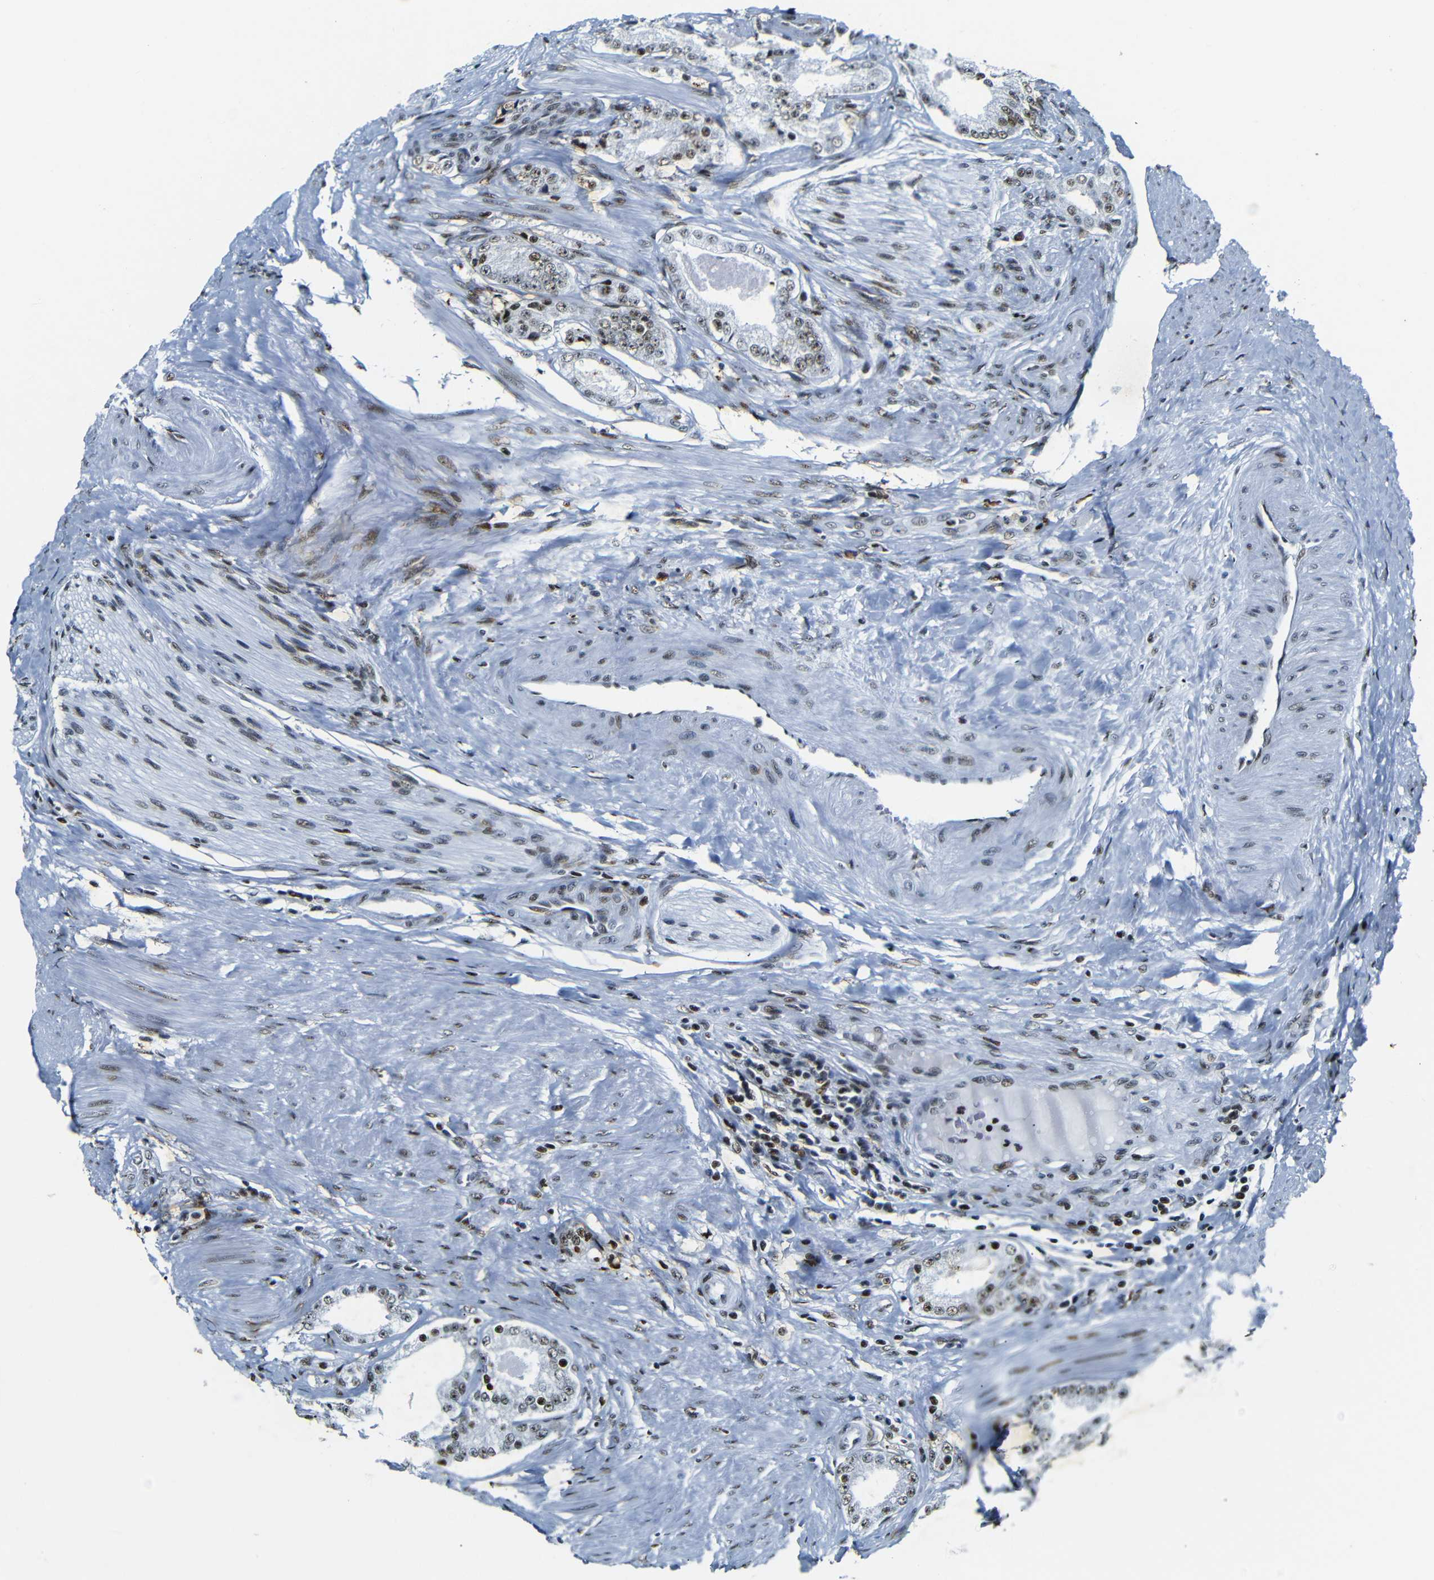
{"staining": {"intensity": "strong", "quantity": "25%-75%", "location": "nuclear"}, "tissue": "prostate cancer", "cell_type": "Tumor cells", "image_type": "cancer", "snomed": [{"axis": "morphology", "description": "Adenocarcinoma, Low grade"}, {"axis": "topography", "description": "Prostate"}], "caption": "About 25%-75% of tumor cells in prostate cancer (low-grade adenocarcinoma) display strong nuclear protein expression as visualized by brown immunohistochemical staining.", "gene": "SRSF1", "patient": {"sex": "male", "age": 63}}